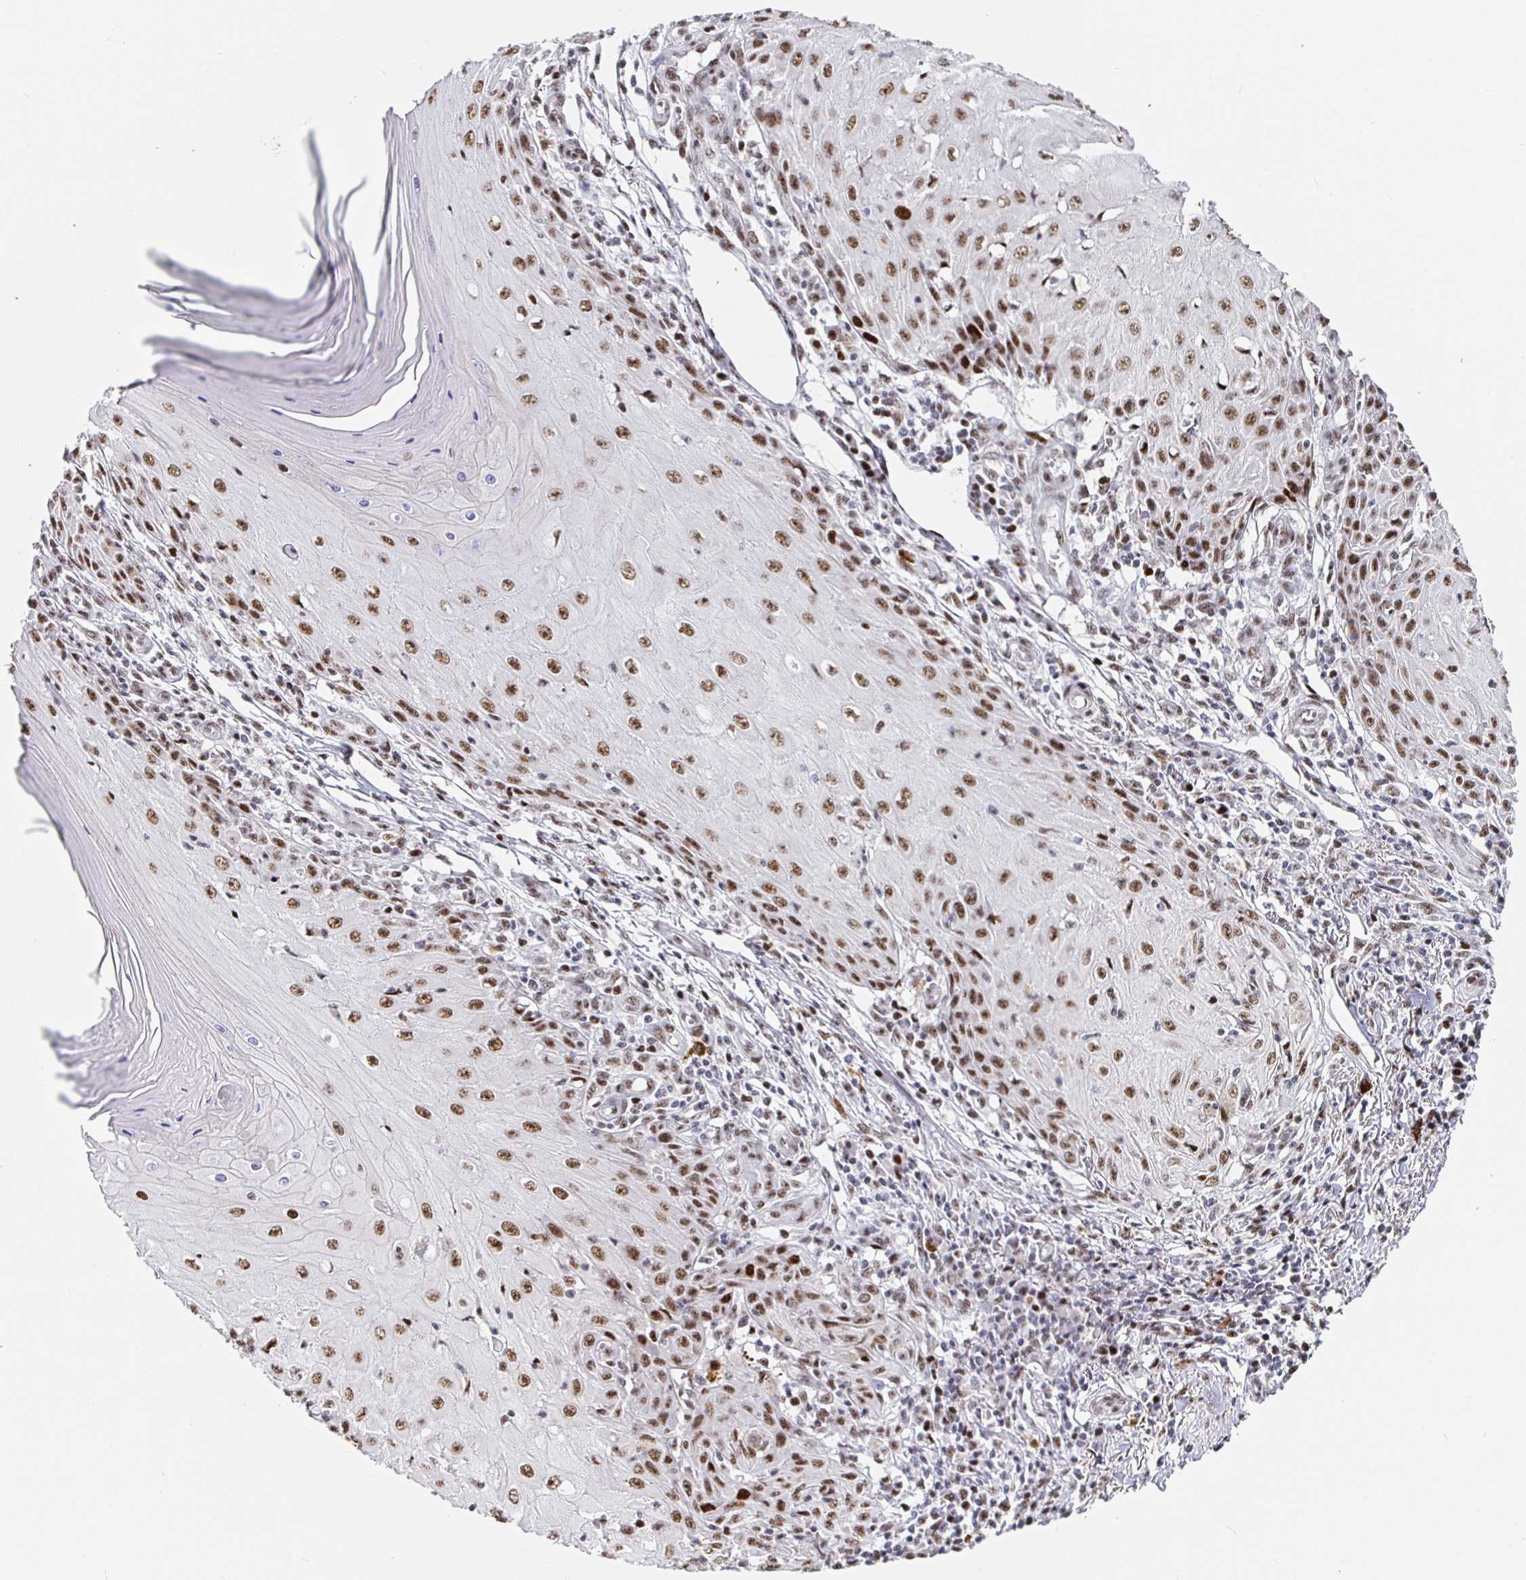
{"staining": {"intensity": "moderate", "quantity": ">75%", "location": "nuclear"}, "tissue": "skin cancer", "cell_type": "Tumor cells", "image_type": "cancer", "snomed": [{"axis": "morphology", "description": "Squamous cell carcinoma, NOS"}, {"axis": "topography", "description": "Skin"}], "caption": "The immunohistochemical stain shows moderate nuclear expression in tumor cells of skin cancer tissue. (IHC, brightfield microscopy, high magnification).", "gene": "SETD5", "patient": {"sex": "female", "age": 73}}